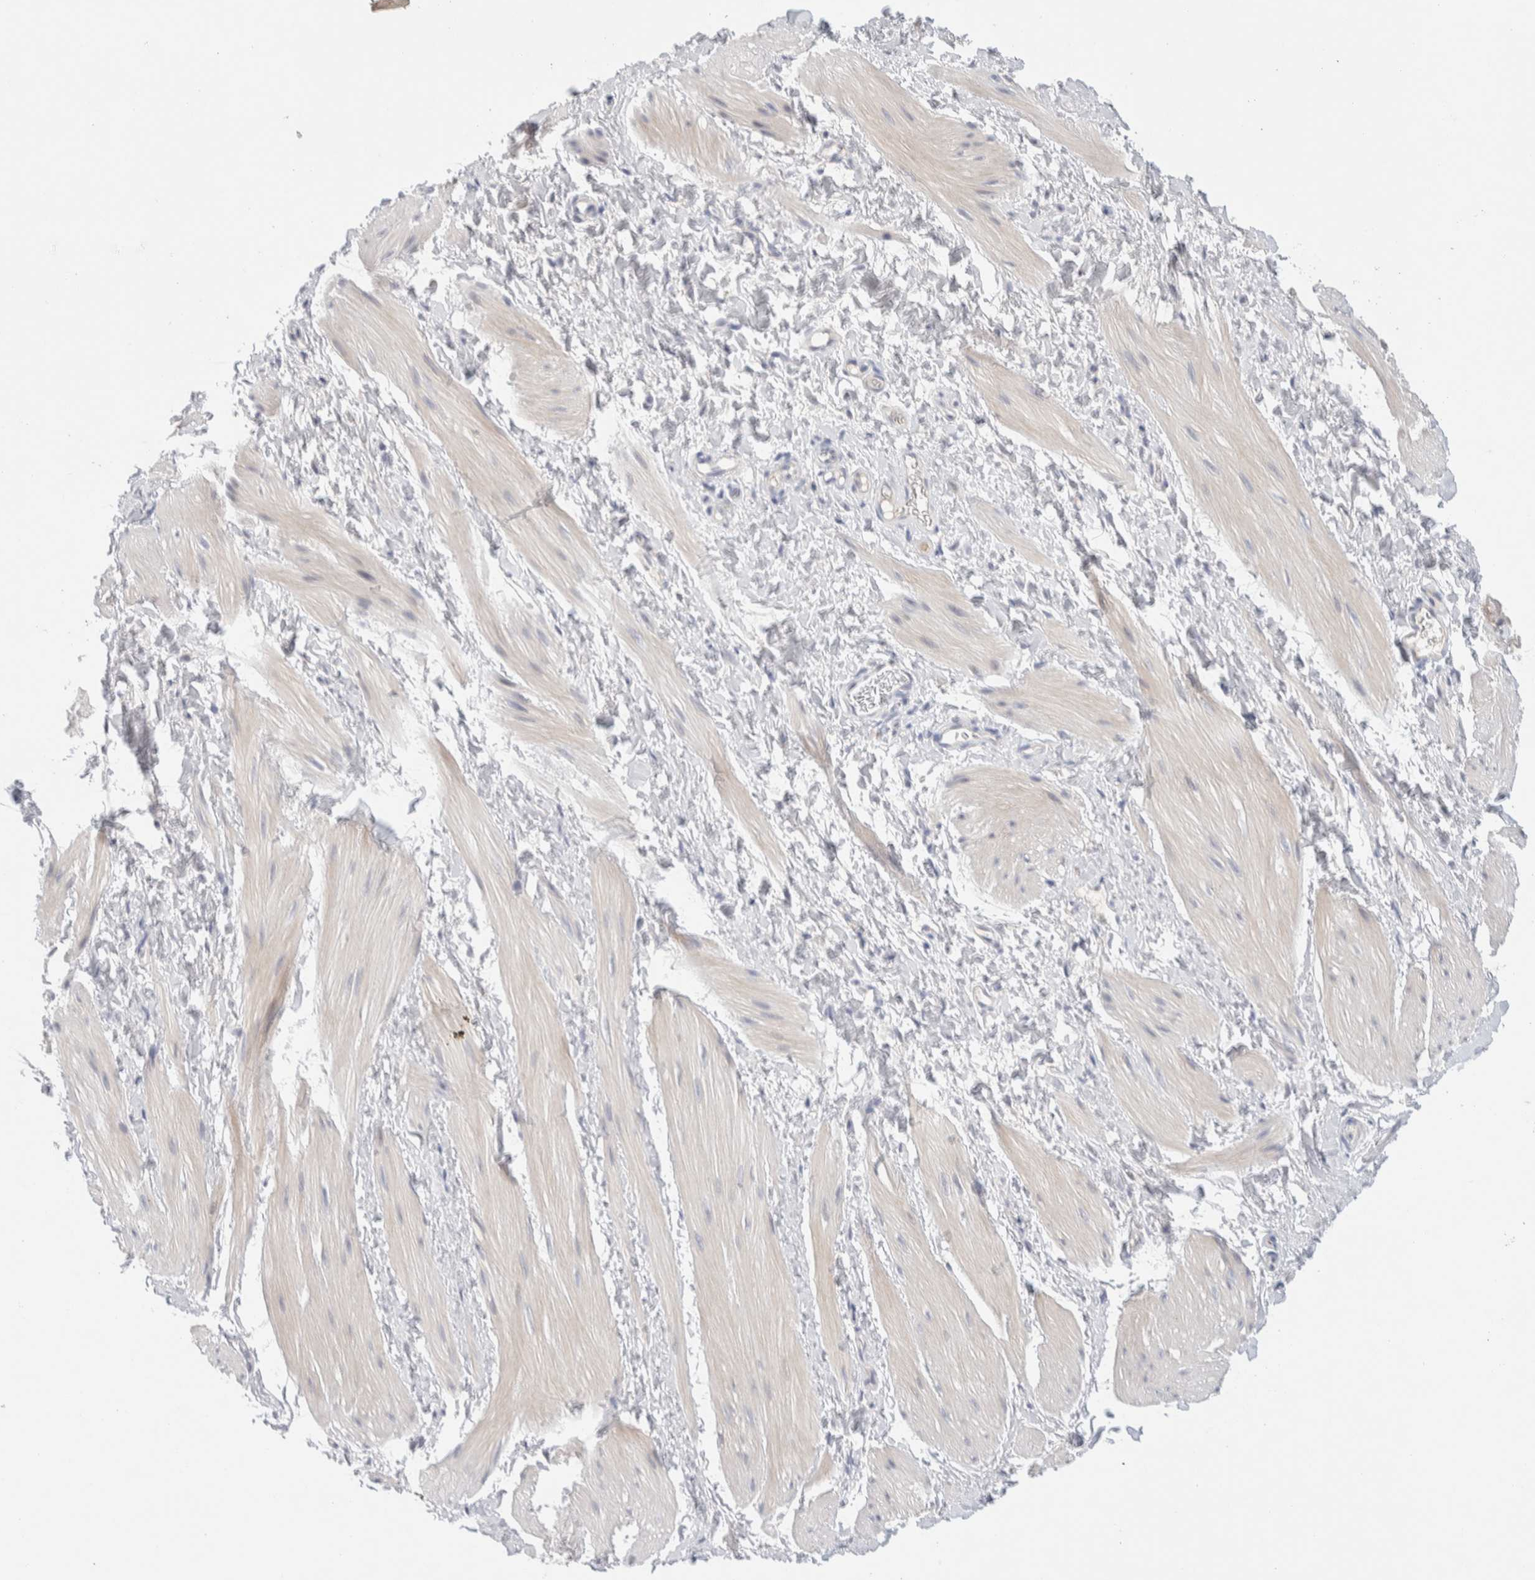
{"staining": {"intensity": "negative", "quantity": "none", "location": "none"}, "tissue": "smooth muscle", "cell_type": "Smooth muscle cells", "image_type": "normal", "snomed": [{"axis": "morphology", "description": "Normal tissue, NOS"}, {"axis": "topography", "description": "Smooth muscle"}], "caption": "IHC photomicrograph of normal smooth muscle: human smooth muscle stained with DAB (3,3'-diaminobenzidine) displays no significant protein expression in smooth muscle cells. Nuclei are stained in blue.", "gene": "DNAJB6", "patient": {"sex": "male", "age": 16}}